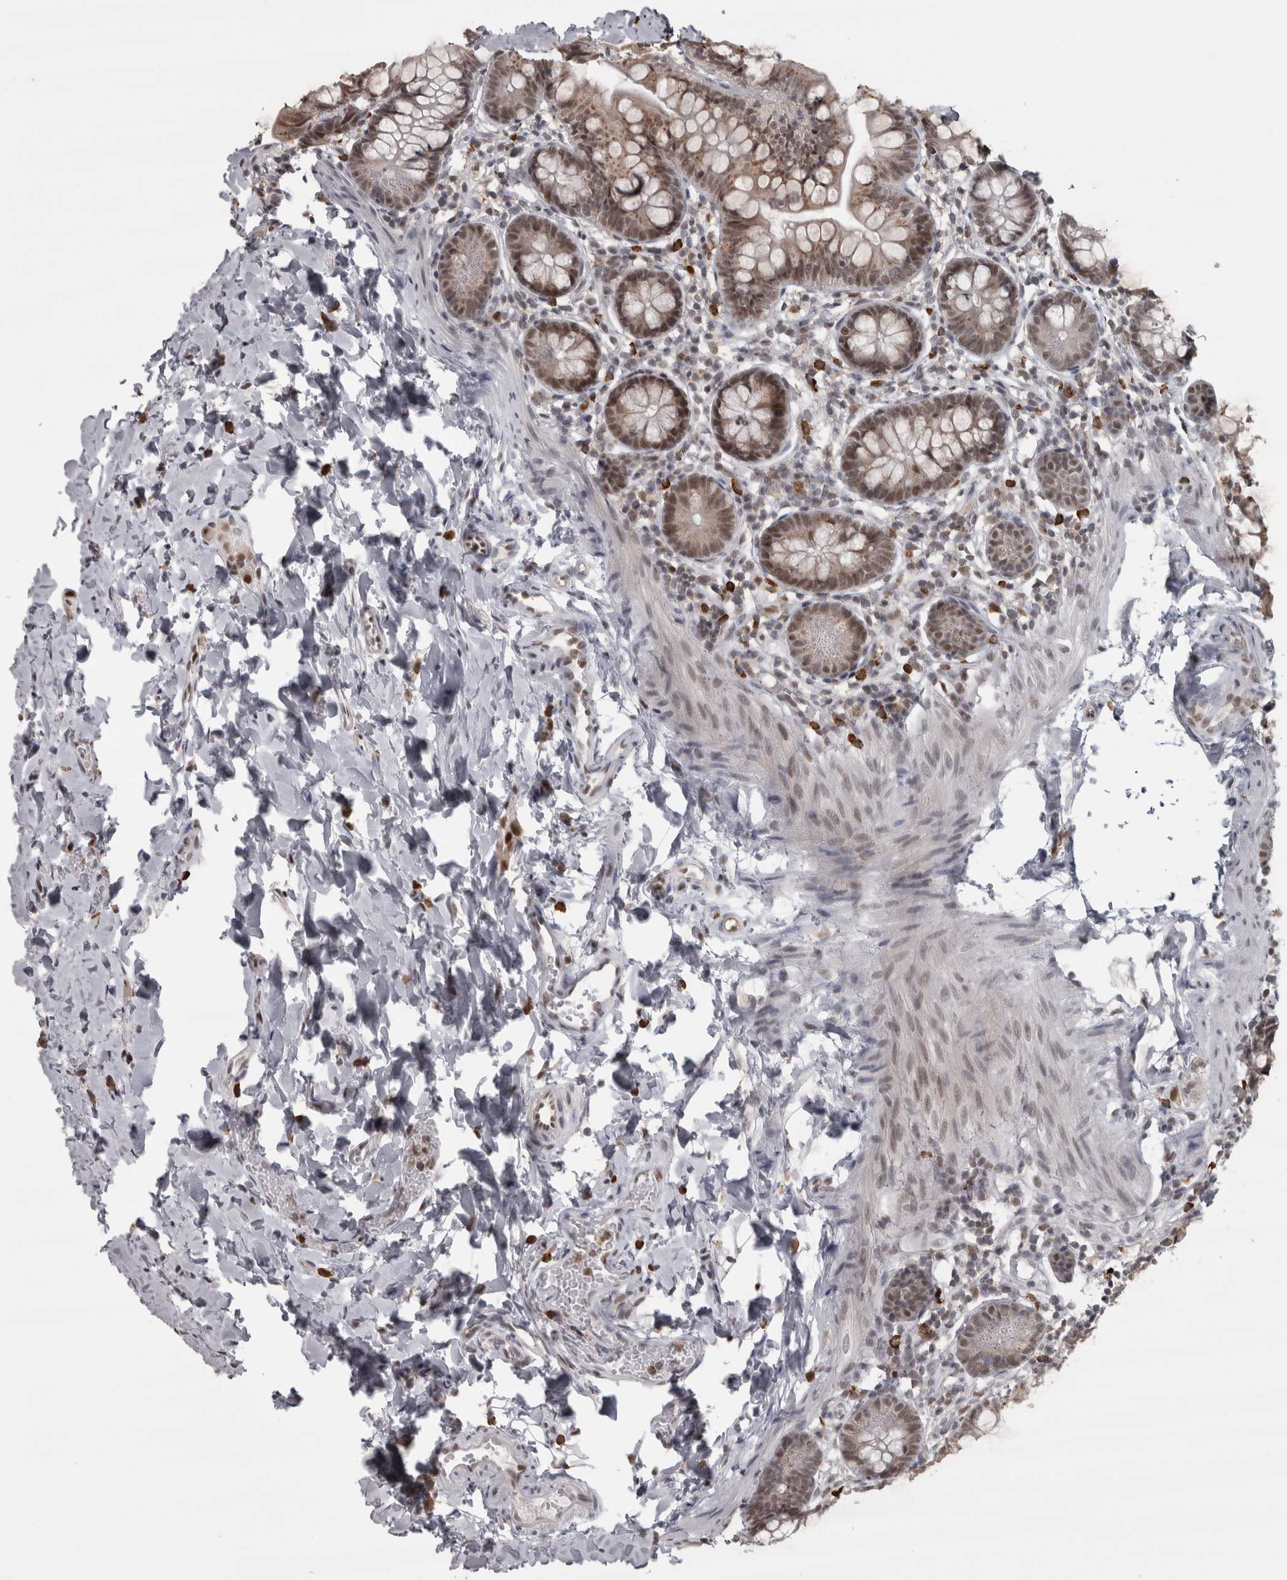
{"staining": {"intensity": "moderate", "quantity": ">75%", "location": "cytoplasmic/membranous,nuclear"}, "tissue": "small intestine", "cell_type": "Glandular cells", "image_type": "normal", "snomed": [{"axis": "morphology", "description": "Normal tissue, NOS"}, {"axis": "topography", "description": "Small intestine"}], "caption": "Immunohistochemistry (IHC) image of normal human small intestine stained for a protein (brown), which exhibits medium levels of moderate cytoplasmic/membranous,nuclear expression in approximately >75% of glandular cells.", "gene": "MICU3", "patient": {"sex": "male", "age": 7}}